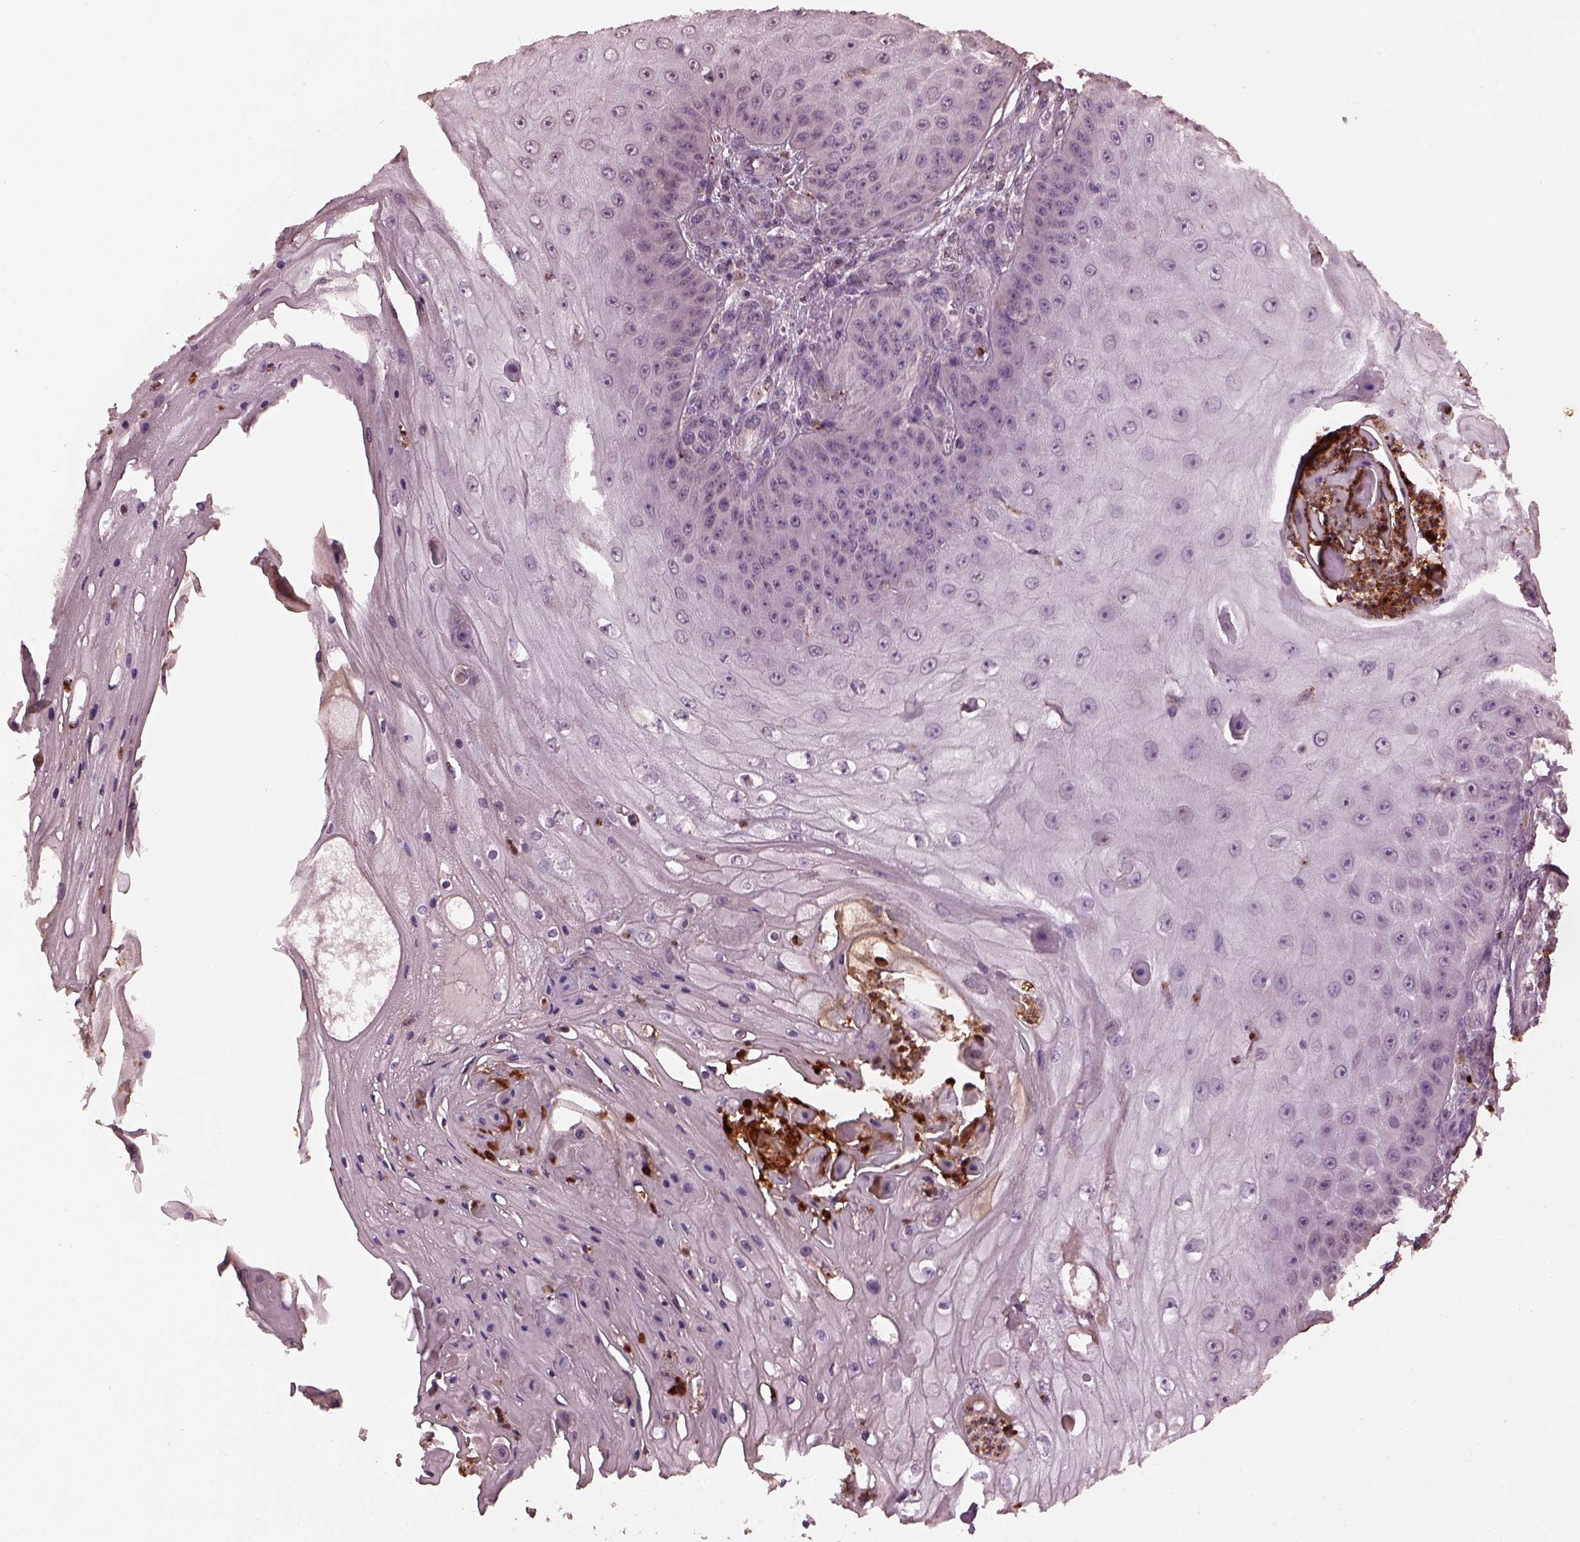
{"staining": {"intensity": "negative", "quantity": "none", "location": "none"}, "tissue": "skin cancer", "cell_type": "Tumor cells", "image_type": "cancer", "snomed": [{"axis": "morphology", "description": "Squamous cell carcinoma, NOS"}, {"axis": "topography", "description": "Skin"}], "caption": "Tumor cells are negative for protein expression in human skin cancer (squamous cell carcinoma). (IHC, brightfield microscopy, high magnification).", "gene": "RUFY3", "patient": {"sex": "male", "age": 70}}